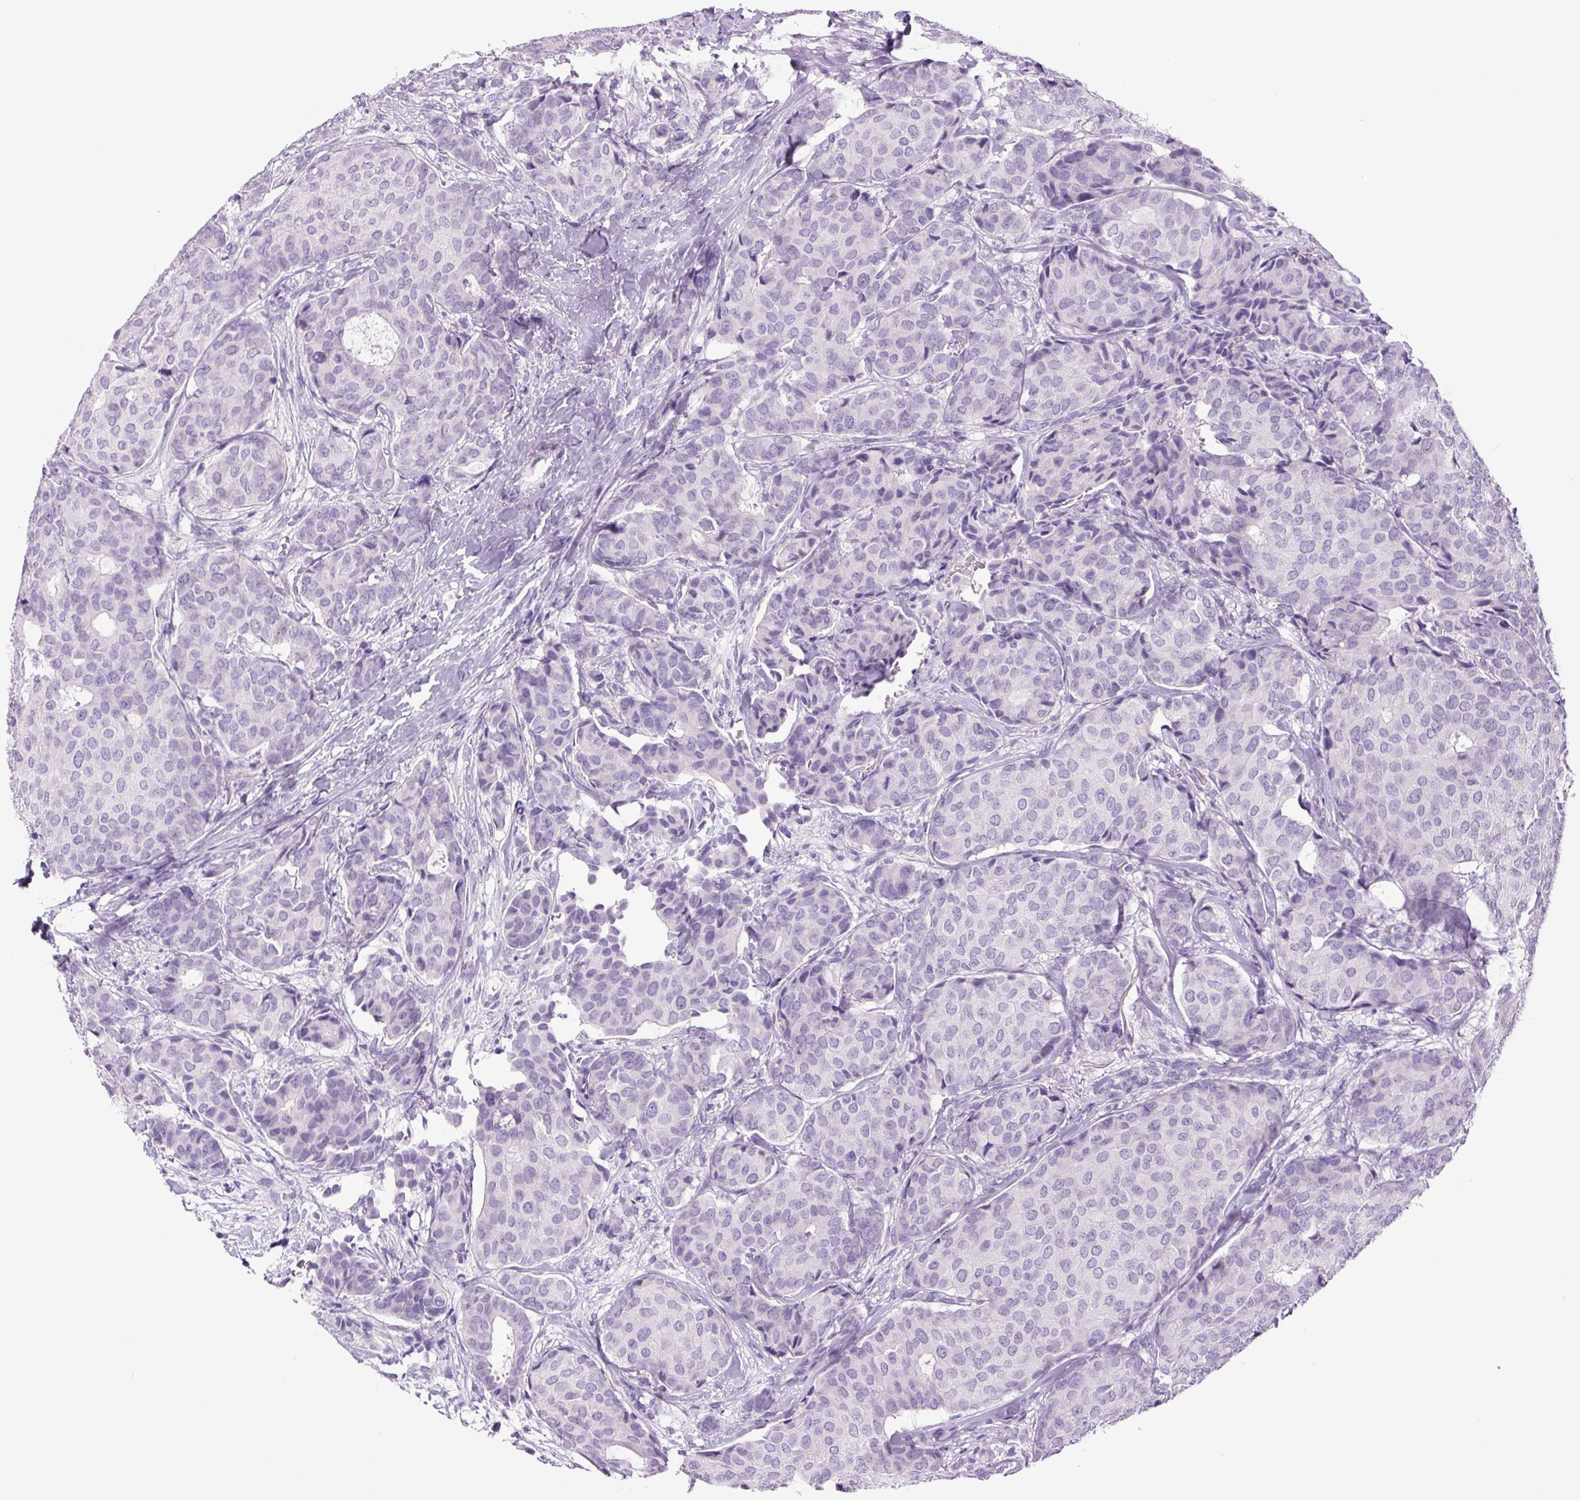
{"staining": {"intensity": "negative", "quantity": "none", "location": "none"}, "tissue": "breast cancer", "cell_type": "Tumor cells", "image_type": "cancer", "snomed": [{"axis": "morphology", "description": "Duct carcinoma"}, {"axis": "topography", "description": "Breast"}], "caption": "Immunohistochemical staining of breast cancer reveals no significant positivity in tumor cells. (Stains: DAB immunohistochemistry (IHC) with hematoxylin counter stain, Microscopy: brightfield microscopy at high magnification).", "gene": "CHGA", "patient": {"sex": "female", "age": 75}}